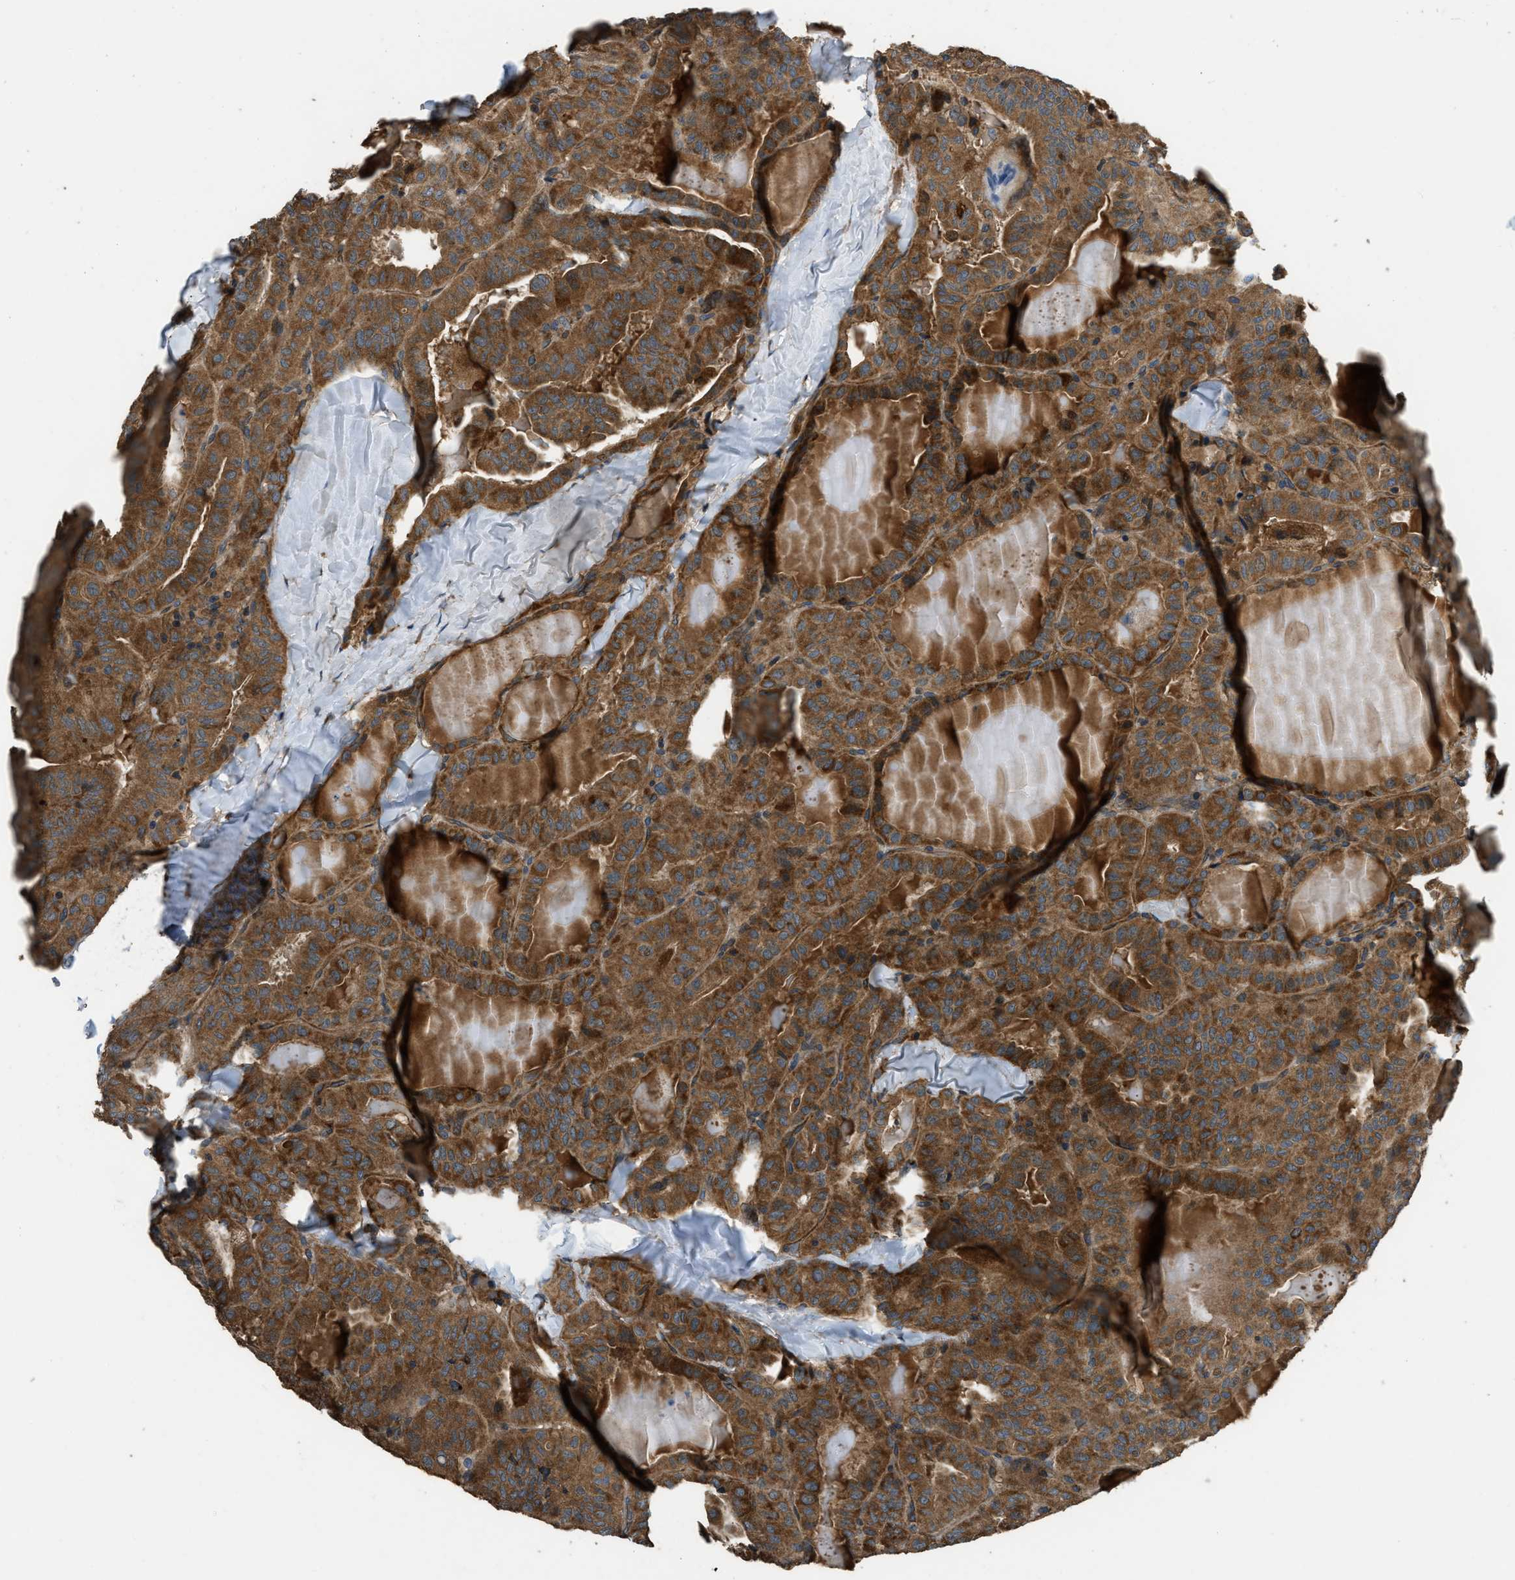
{"staining": {"intensity": "strong", "quantity": ">75%", "location": "cytoplasmic/membranous"}, "tissue": "thyroid cancer", "cell_type": "Tumor cells", "image_type": "cancer", "snomed": [{"axis": "morphology", "description": "Papillary adenocarcinoma, NOS"}, {"axis": "topography", "description": "Thyroid gland"}], "caption": "Tumor cells show strong cytoplasmic/membranous positivity in approximately >75% of cells in papillary adenocarcinoma (thyroid).", "gene": "GGH", "patient": {"sex": "male", "age": 77}}